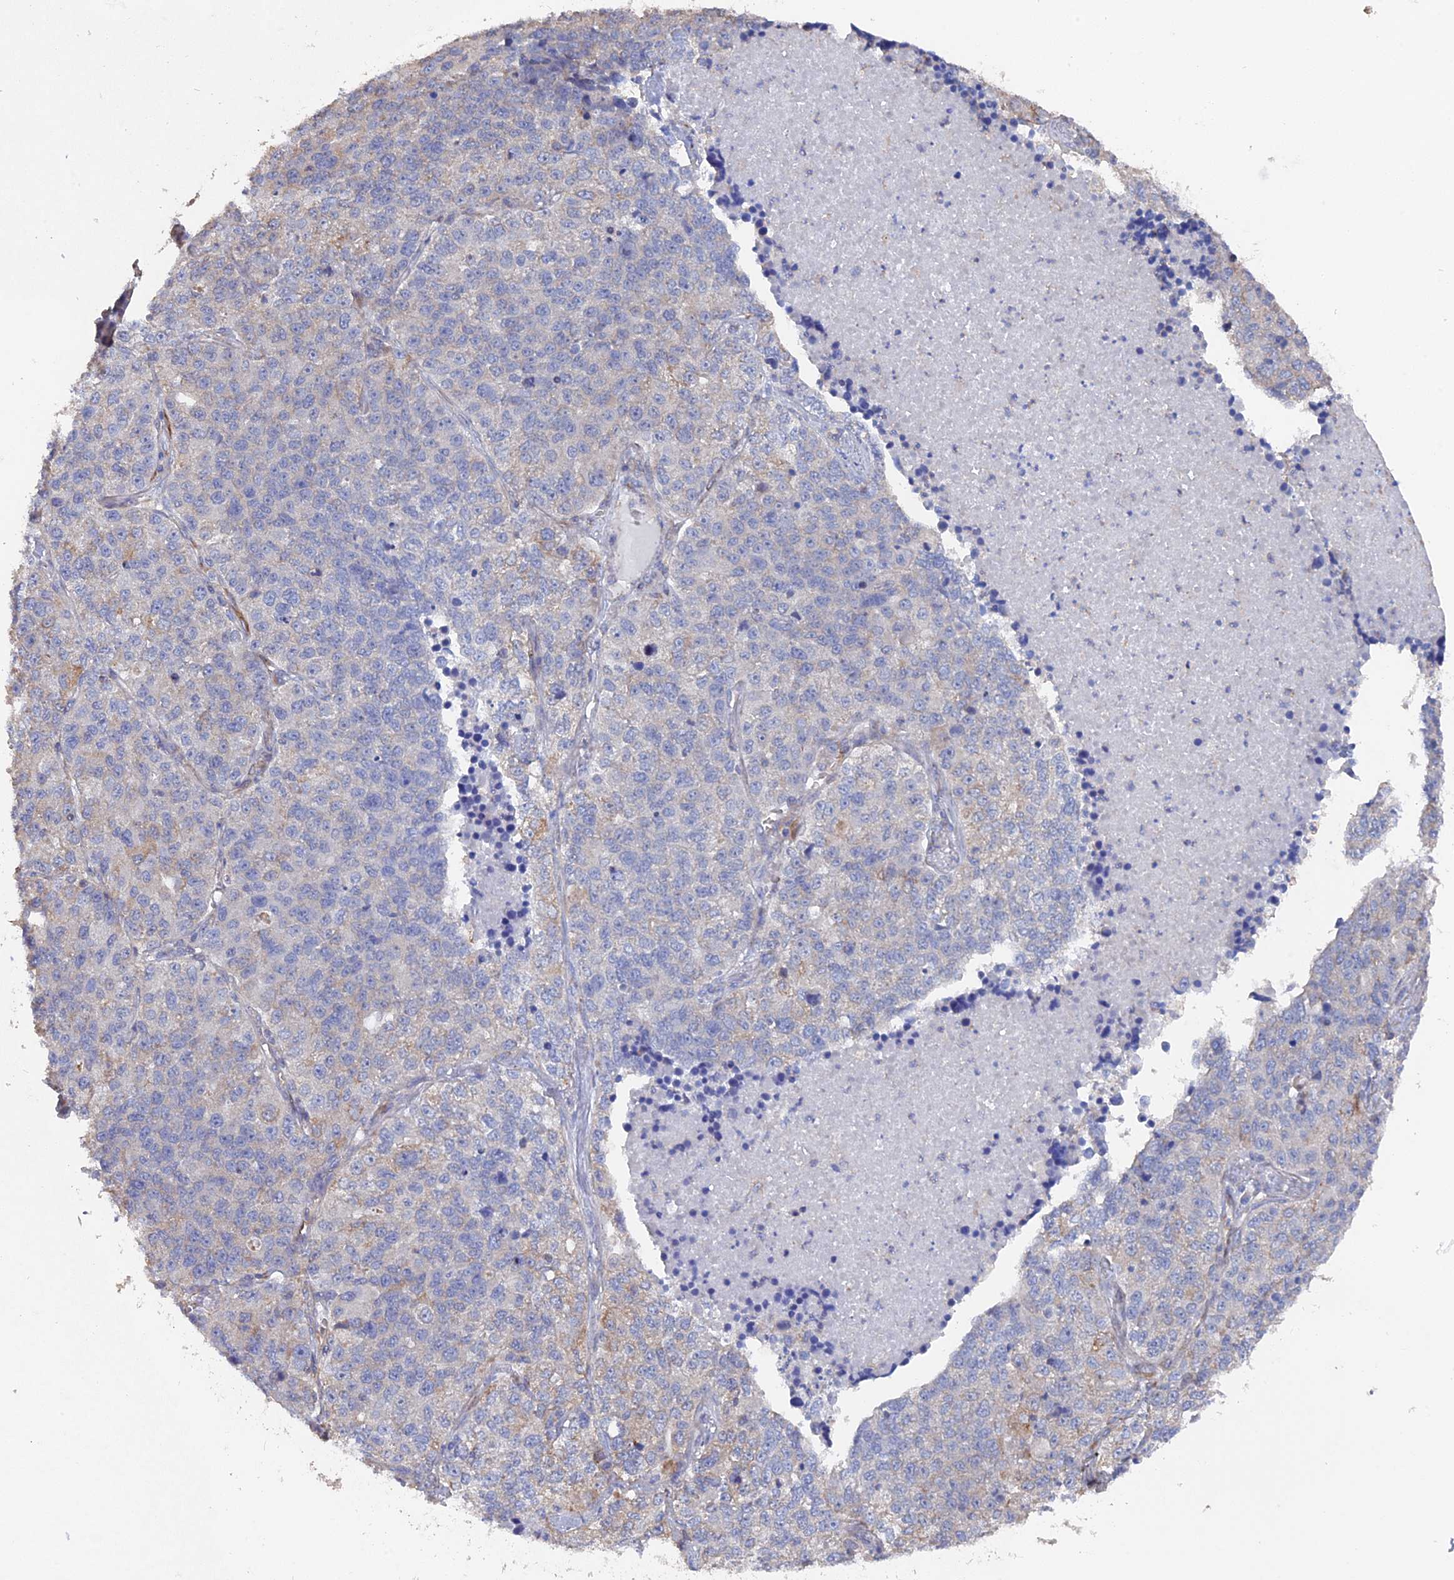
{"staining": {"intensity": "weak", "quantity": "<25%", "location": "cytoplasmic/membranous"}, "tissue": "lung cancer", "cell_type": "Tumor cells", "image_type": "cancer", "snomed": [{"axis": "morphology", "description": "Adenocarcinoma, NOS"}, {"axis": "topography", "description": "Lung"}], "caption": "Immunohistochemistry photomicrograph of lung cancer stained for a protein (brown), which exhibits no expression in tumor cells. (Brightfield microscopy of DAB IHC at high magnification).", "gene": "SEMG2", "patient": {"sex": "male", "age": 49}}